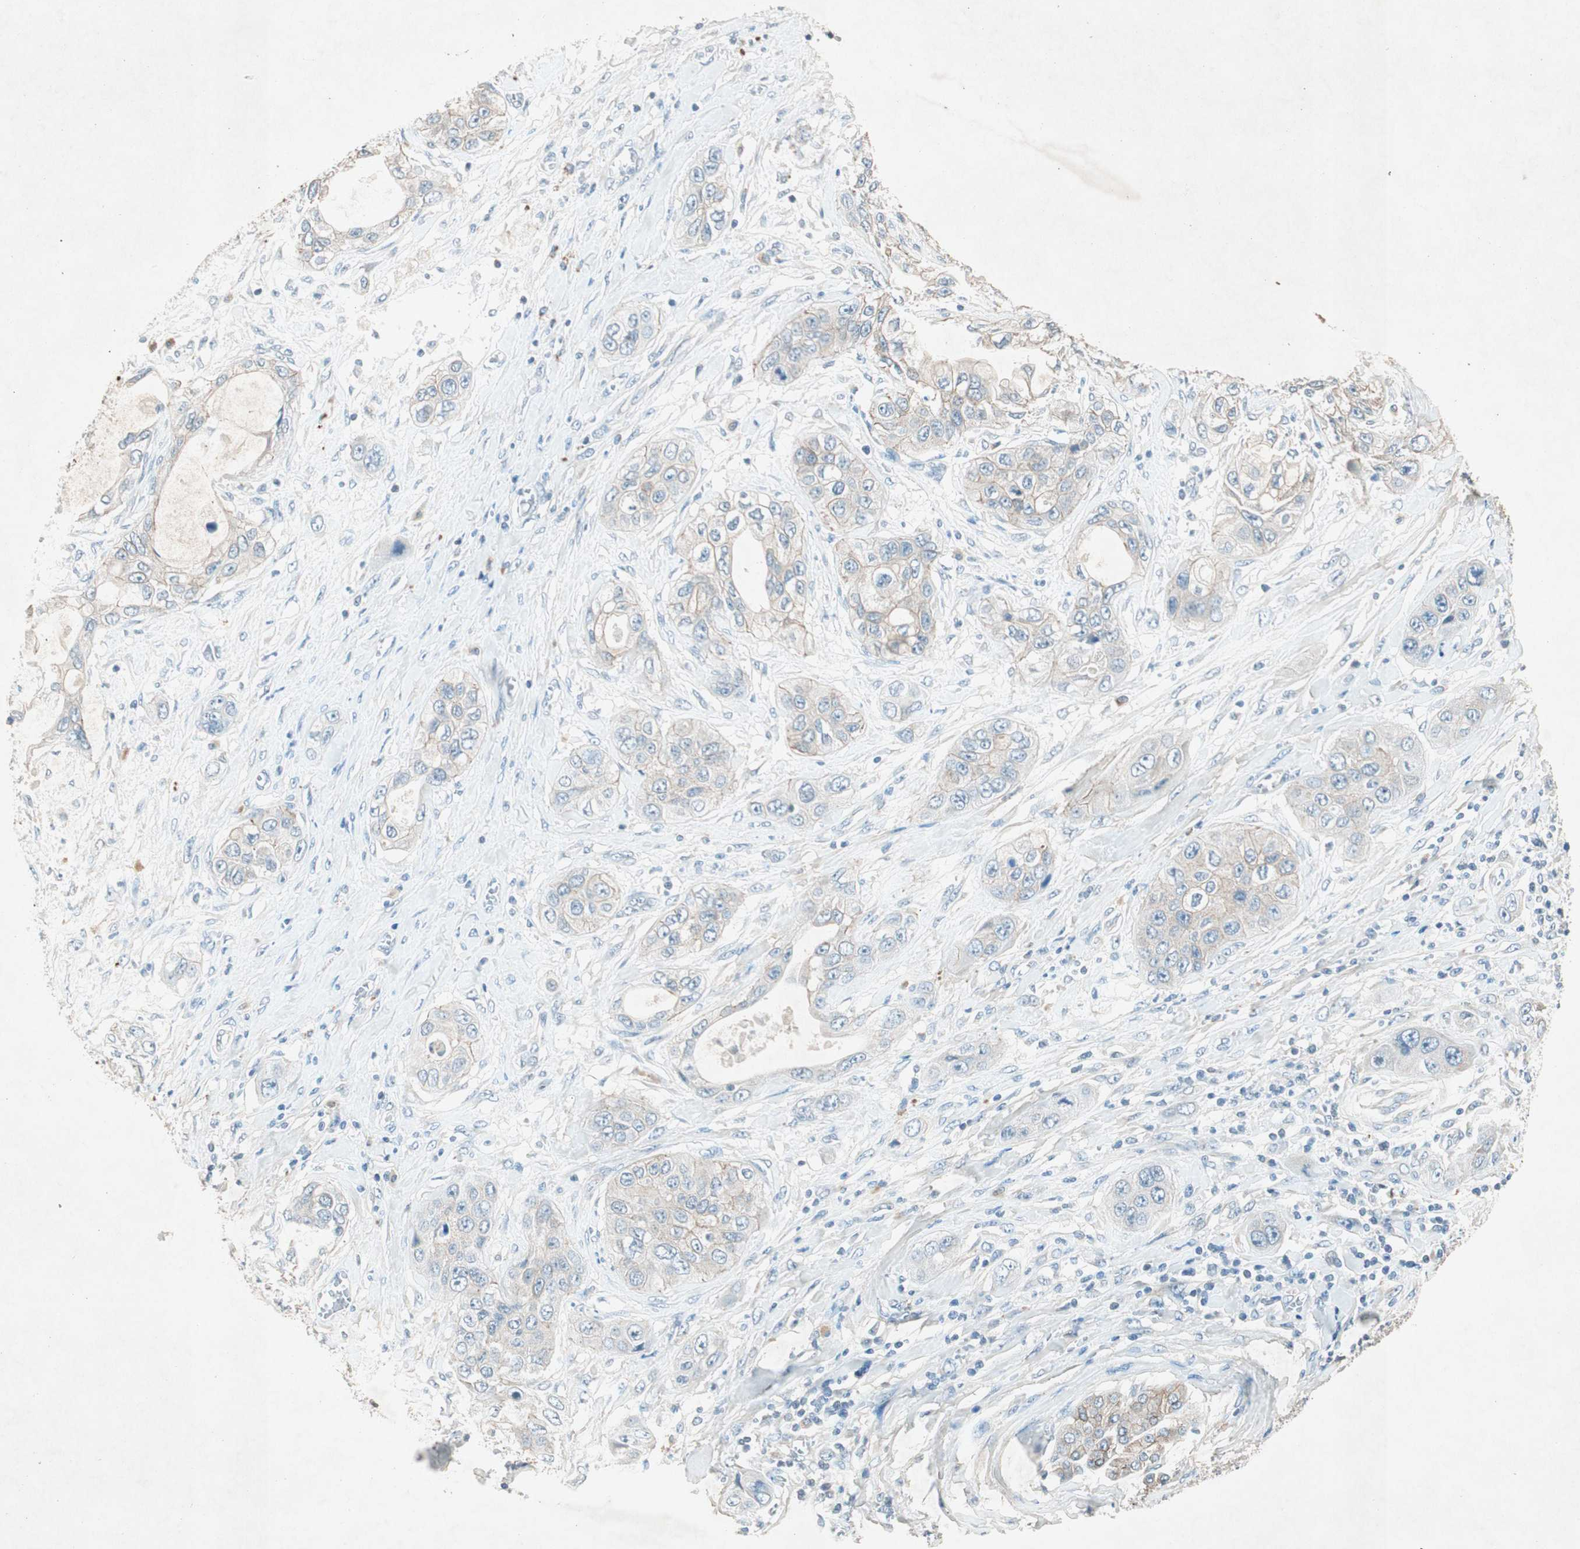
{"staining": {"intensity": "weak", "quantity": "<25%", "location": "cytoplasmic/membranous"}, "tissue": "pancreatic cancer", "cell_type": "Tumor cells", "image_type": "cancer", "snomed": [{"axis": "morphology", "description": "Adenocarcinoma, NOS"}, {"axis": "topography", "description": "Pancreas"}], "caption": "There is no significant positivity in tumor cells of adenocarcinoma (pancreatic).", "gene": "NKAIN1", "patient": {"sex": "female", "age": 70}}